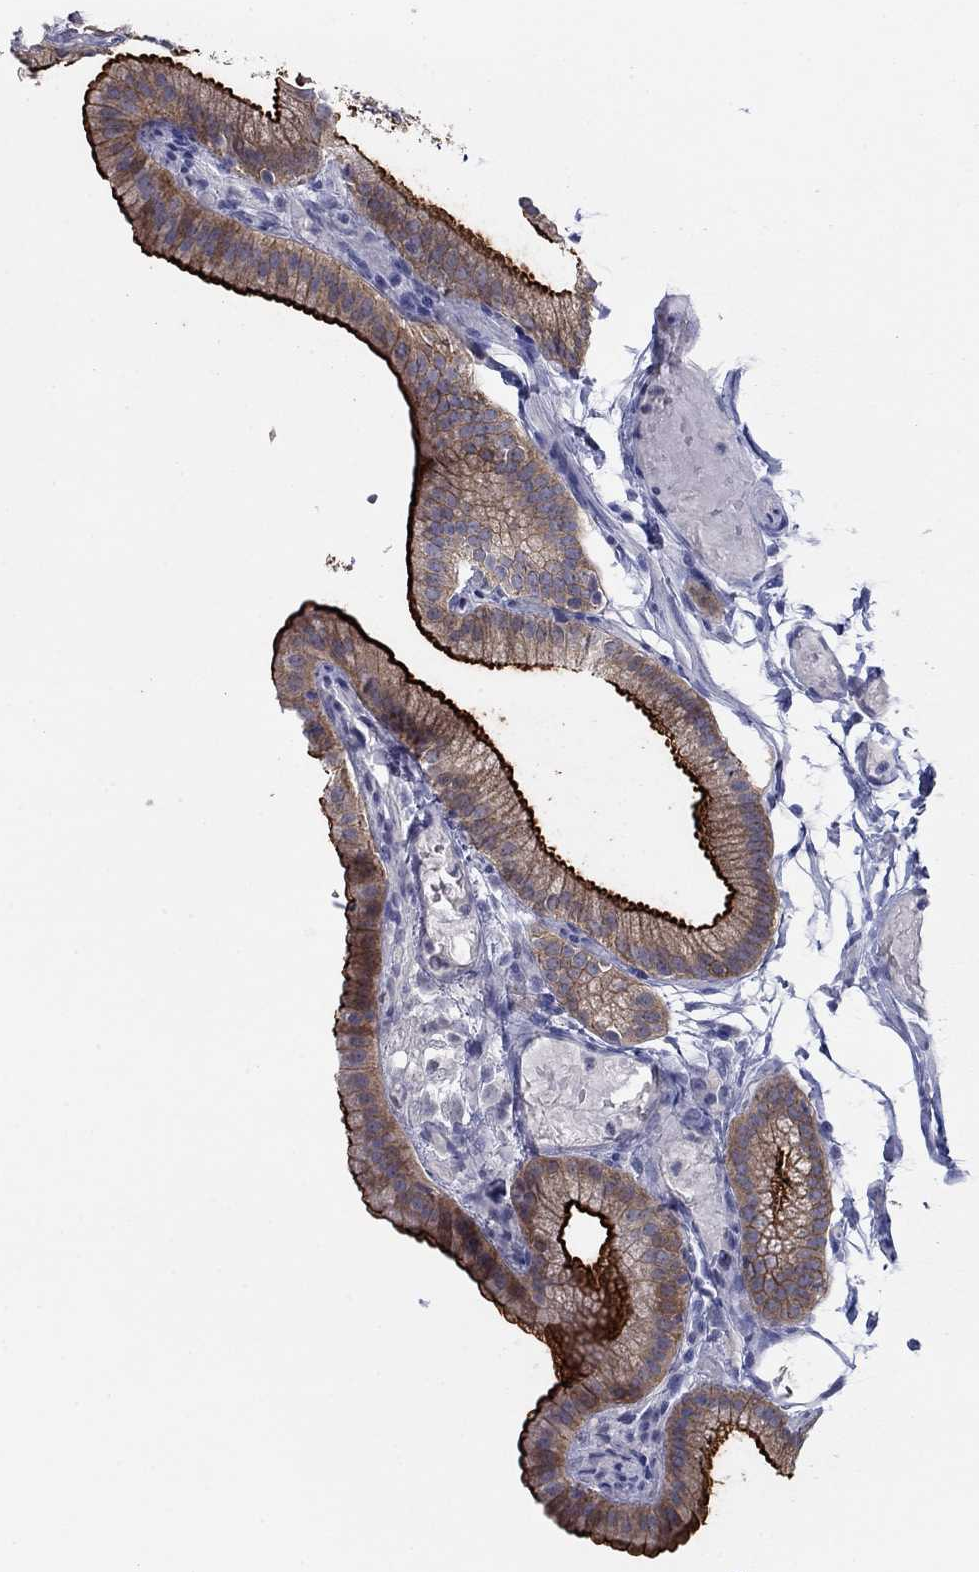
{"staining": {"intensity": "strong", "quantity": ">75%", "location": "cytoplasmic/membranous"}, "tissue": "gallbladder", "cell_type": "Glandular cells", "image_type": "normal", "snomed": [{"axis": "morphology", "description": "Normal tissue, NOS"}, {"axis": "topography", "description": "Gallbladder"}], "caption": "Immunohistochemical staining of unremarkable human gallbladder exhibits strong cytoplasmic/membranous protein expression in about >75% of glandular cells. (Brightfield microscopy of DAB IHC at high magnification).", "gene": "PLS1", "patient": {"sex": "female", "age": 45}}